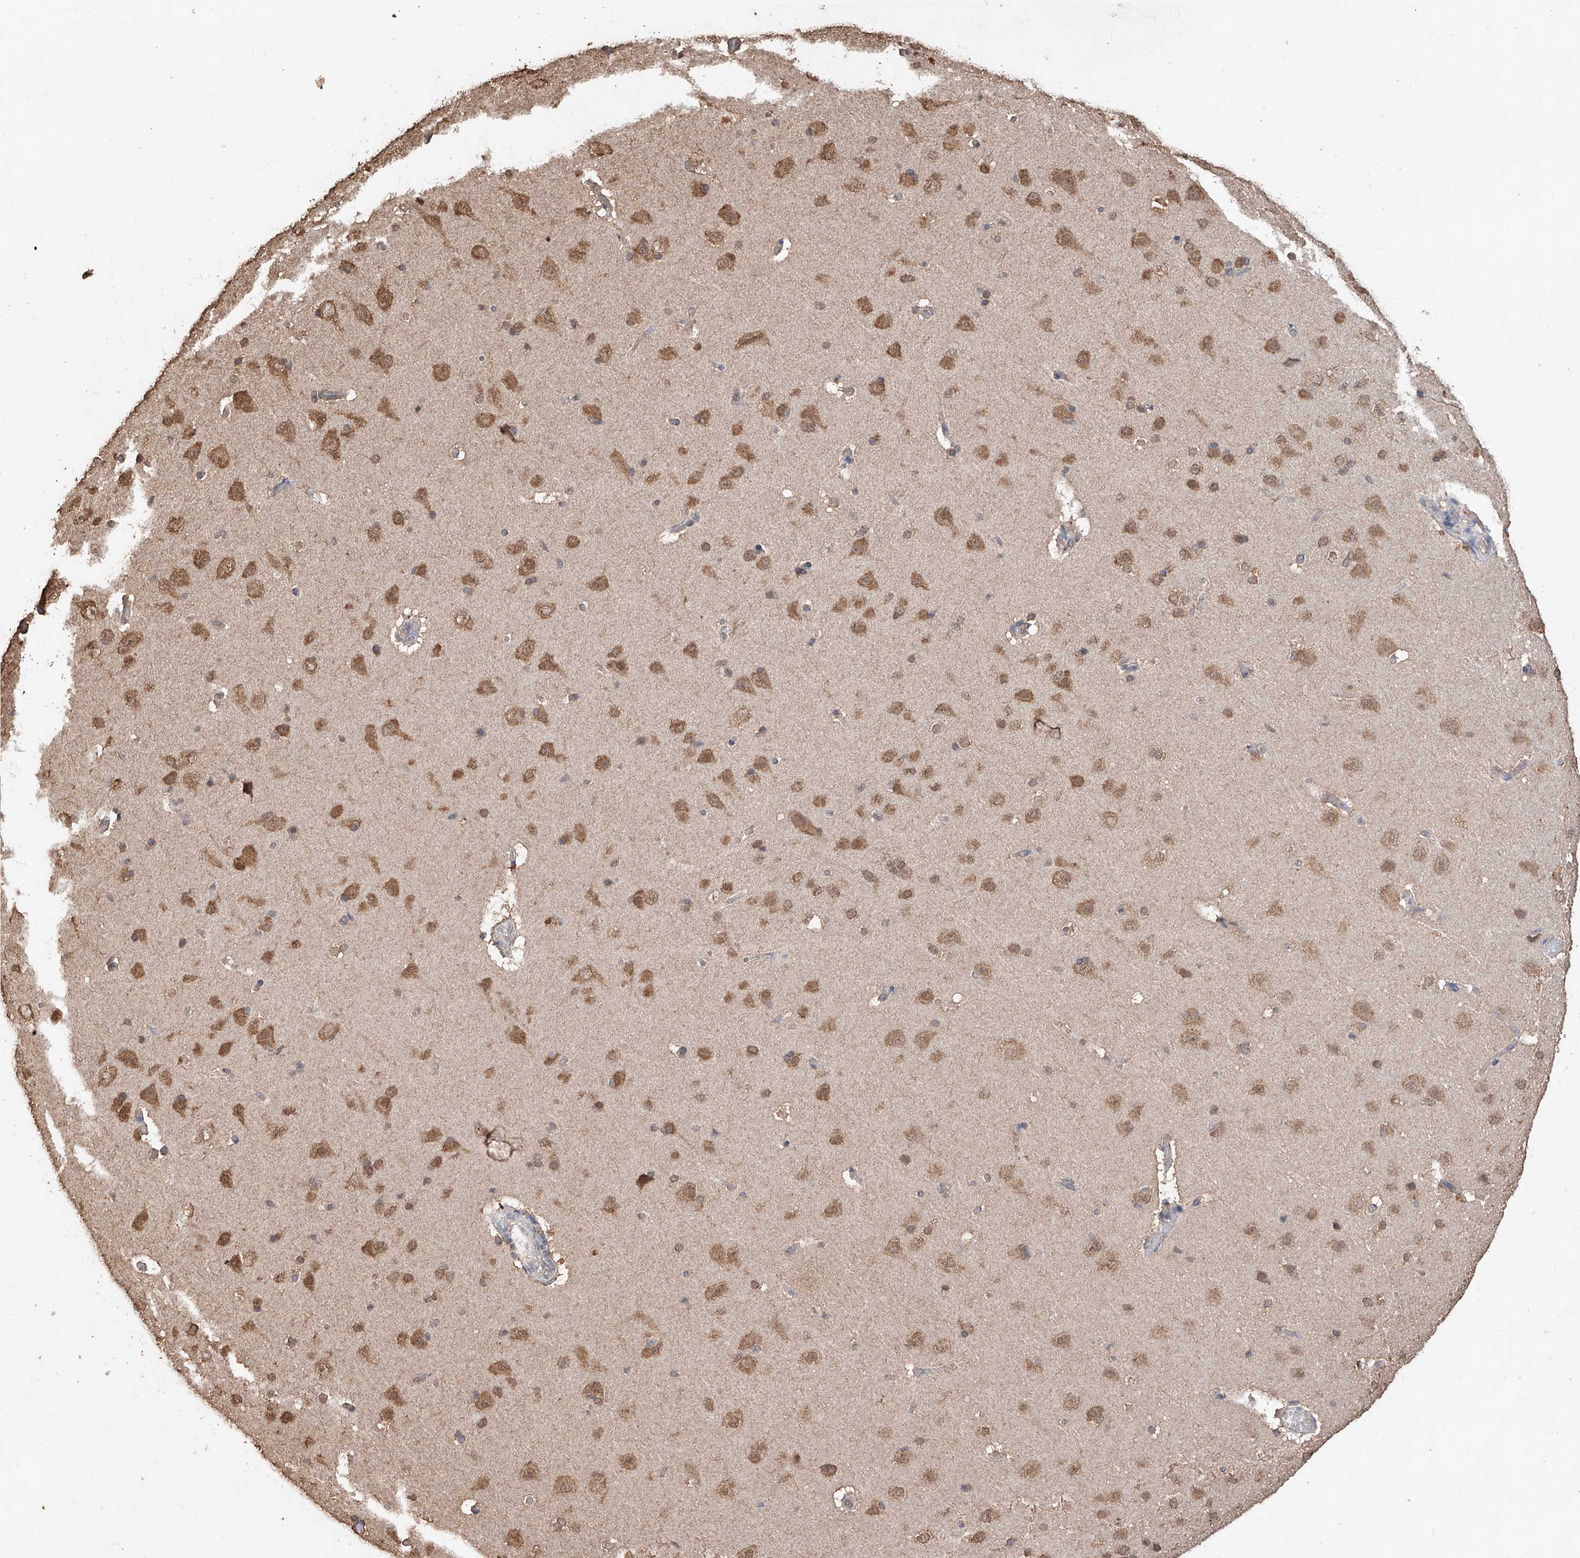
{"staining": {"intensity": "negative", "quantity": "none", "location": "none"}, "tissue": "cerebral cortex", "cell_type": "Endothelial cells", "image_type": "normal", "snomed": [{"axis": "morphology", "description": "Normal tissue, NOS"}, {"axis": "topography", "description": "Cerebral cortex"}], "caption": "Image shows no protein expression in endothelial cells of unremarkable cerebral cortex.", "gene": "ELOVL1", "patient": {"sex": "male", "age": 34}}